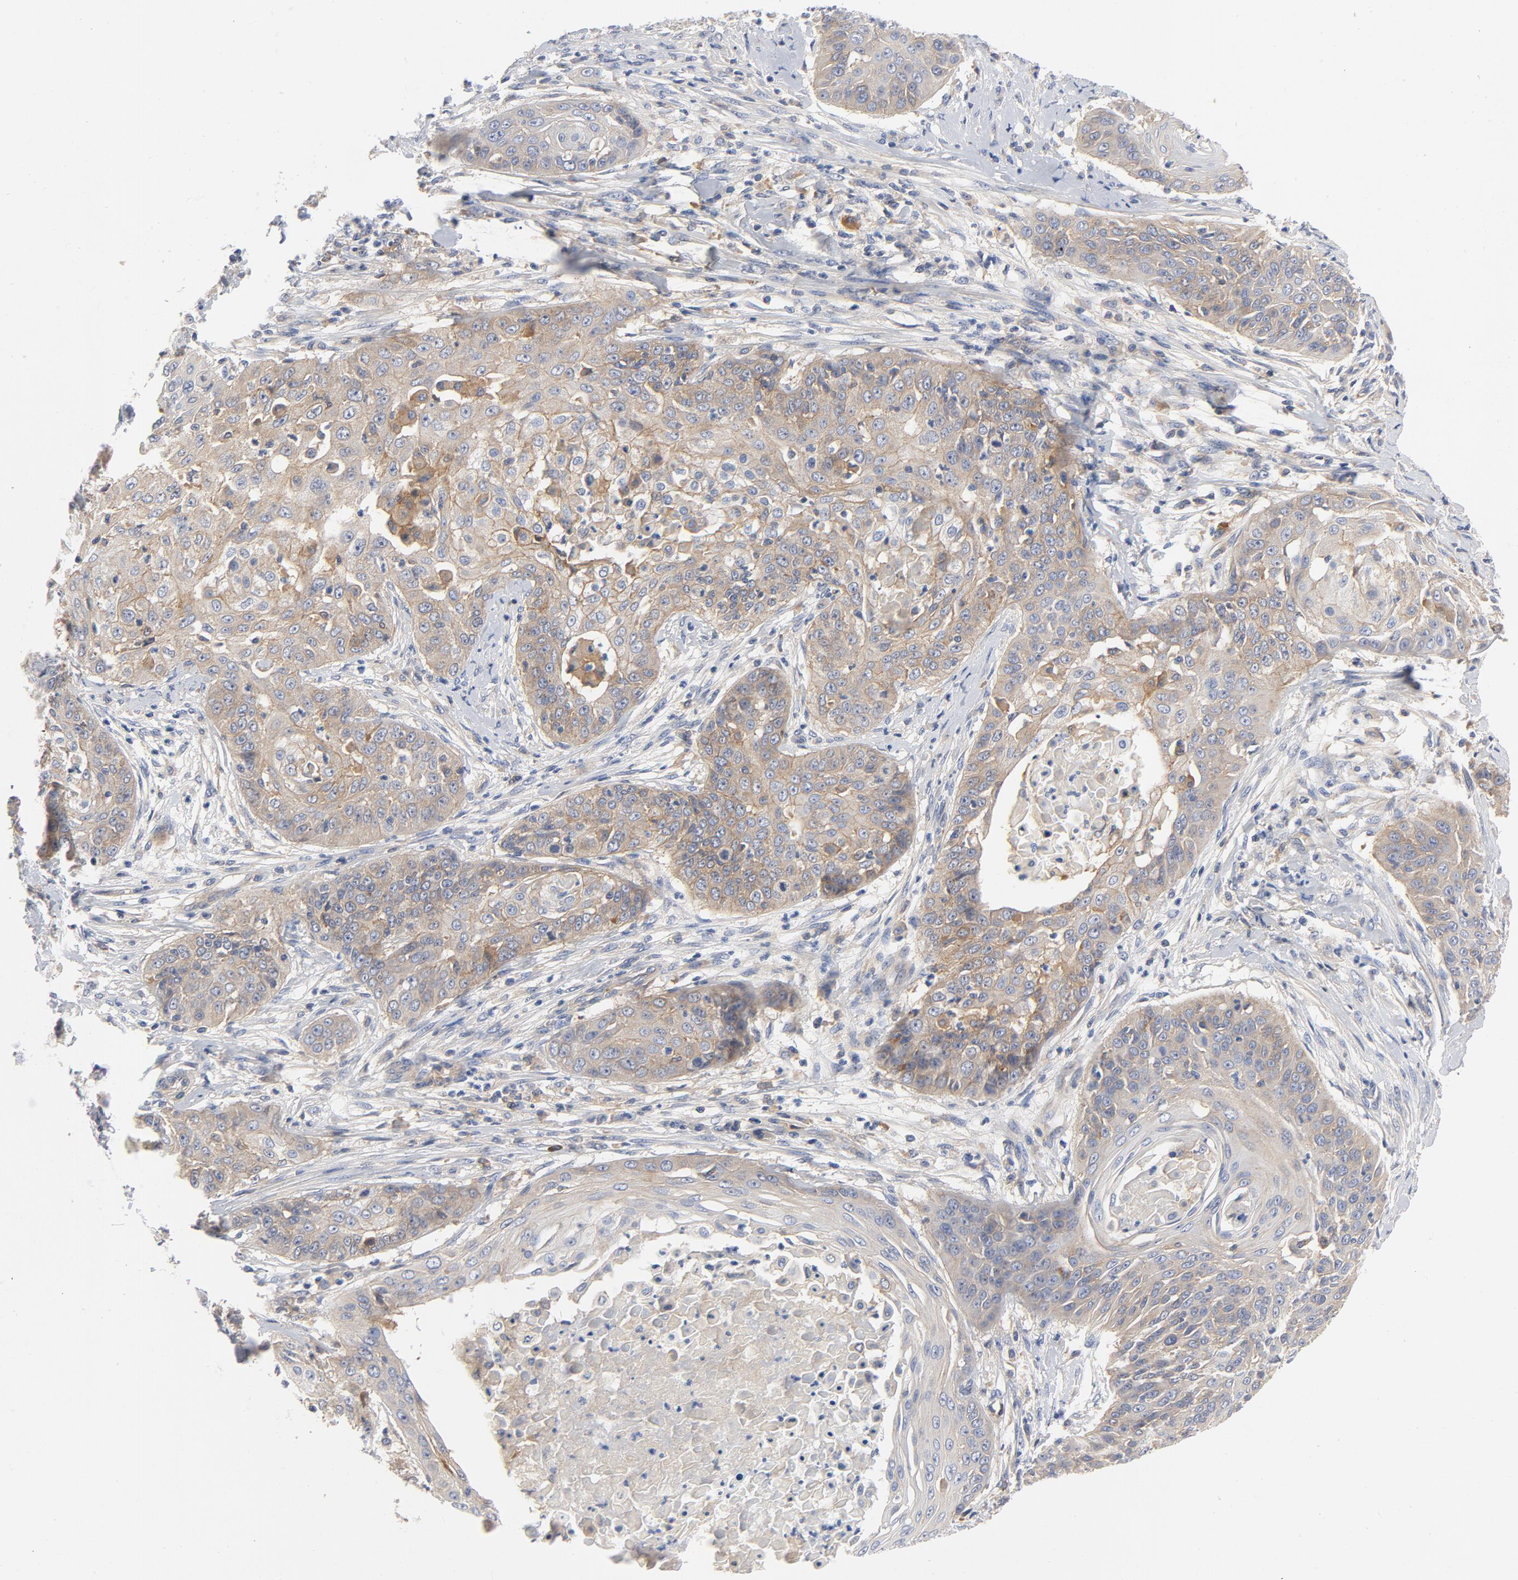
{"staining": {"intensity": "moderate", "quantity": ">75%", "location": "cytoplasmic/membranous"}, "tissue": "cervical cancer", "cell_type": "Tumor cells", "image_type": "cancer", "snomed": [{"axis": "morphology", "description": "Squamous cell carcinoma, NOS"}, {"axis": "topography", "description": "Cervix"}], "caption": "High-magnification brightfield microscopy of cervical squamous cell carcinoma stained with DAB (brown) and counterstained with hematoxylin (blue). tumor cells exhibit moderate cytoplasmic/membranous positivity is present in approximately>75% of cells.", "gene": "SRC", "patient": {"sex": "female", "age": 64}}